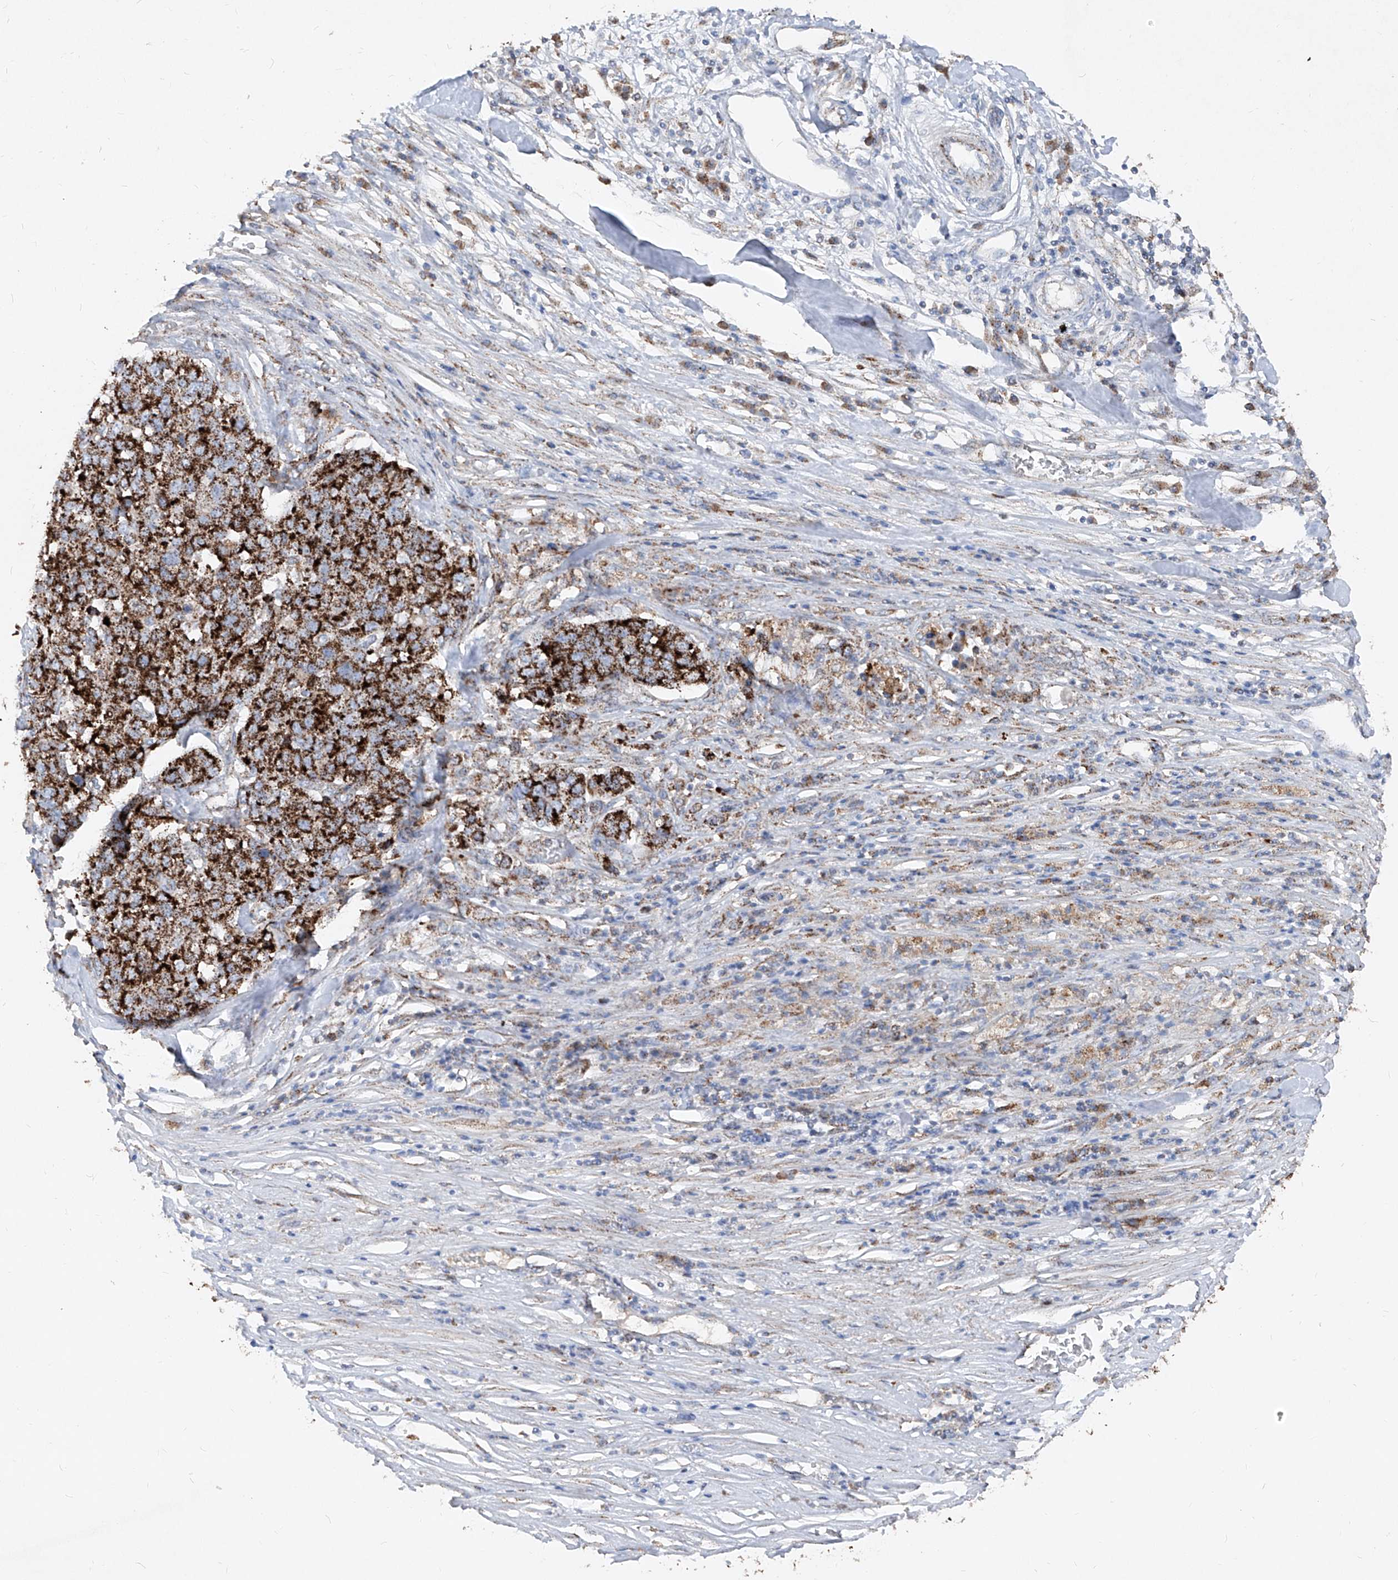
{"staining": {"intensity": "strong", "quantity": ">75%", "location": "cytoplasmic/membranous"}, "tissue": "pancreatic cancer", "cell_type": "Tumor cells", "image_type": "cancer", "snomed": [{"axis": "morphology", "description": "Adenocarcinoma, NOS"}, {"axis": "topography", "description": "Pancreas"}], "caption": "Protein expression analysis of human pancreatic cancer reveals strong cytoplasmic/membranous positivity in about >75% of tumor cells.", "gene": "ABCD3", "patient": {"sex": "female", "age": 61}}